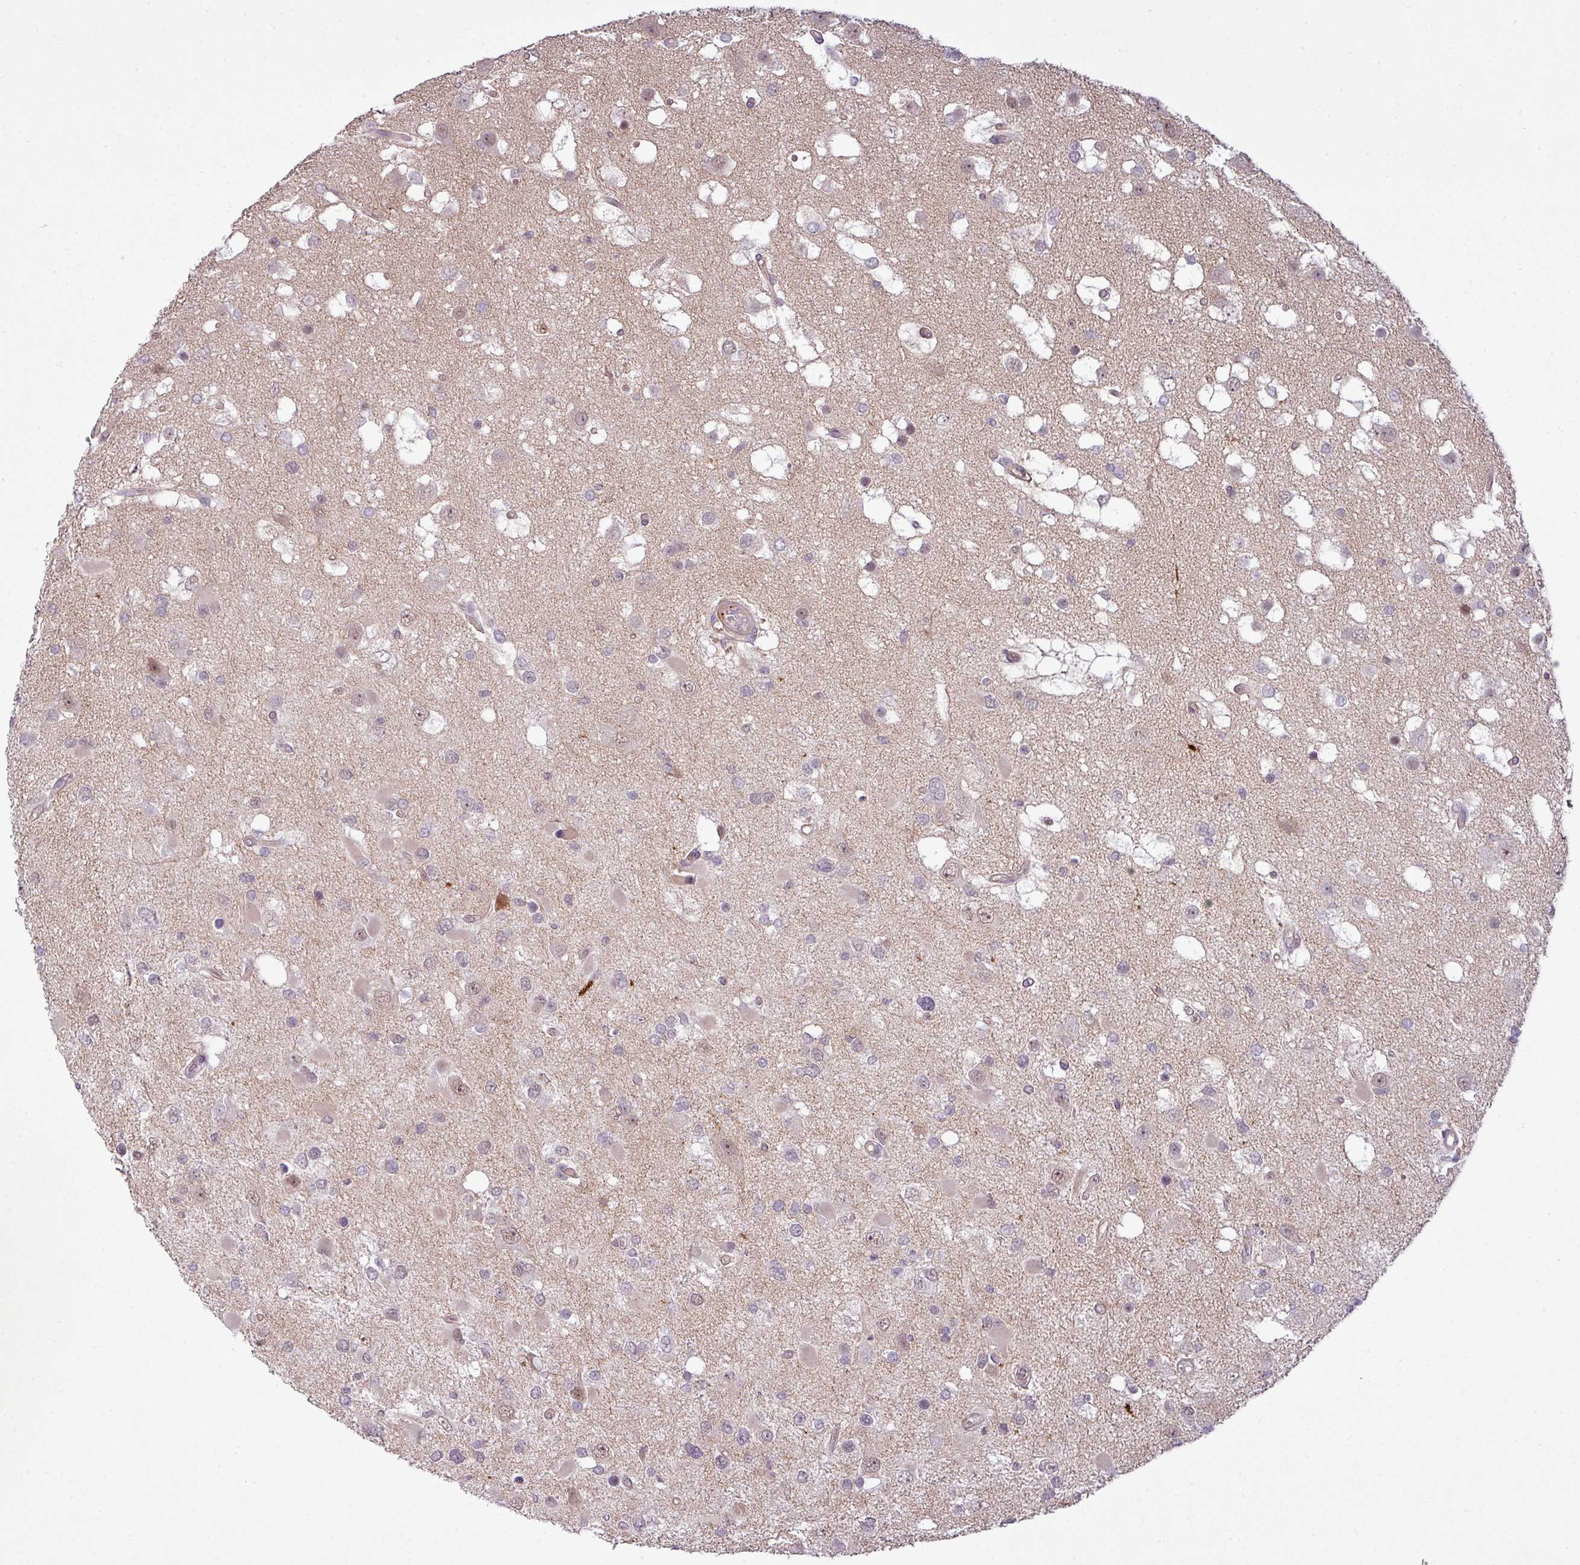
{"staining": {"intensity": "negative", "quantity": "none", "location": "none"}, "tissue": "glioma", "cell_type": "Tumor cells", "image_type": "cancer", "snomed": [{"axis": "morphology", "description": "Glioma, malignant, High grade"}, {"axis": "topography", "description": "Brain"}], "caption": "Tumor cells show no significant protein positivity in glioma.", "gene": "ZC2HC1C", "patient": {"sex": "male", "age": 53}}